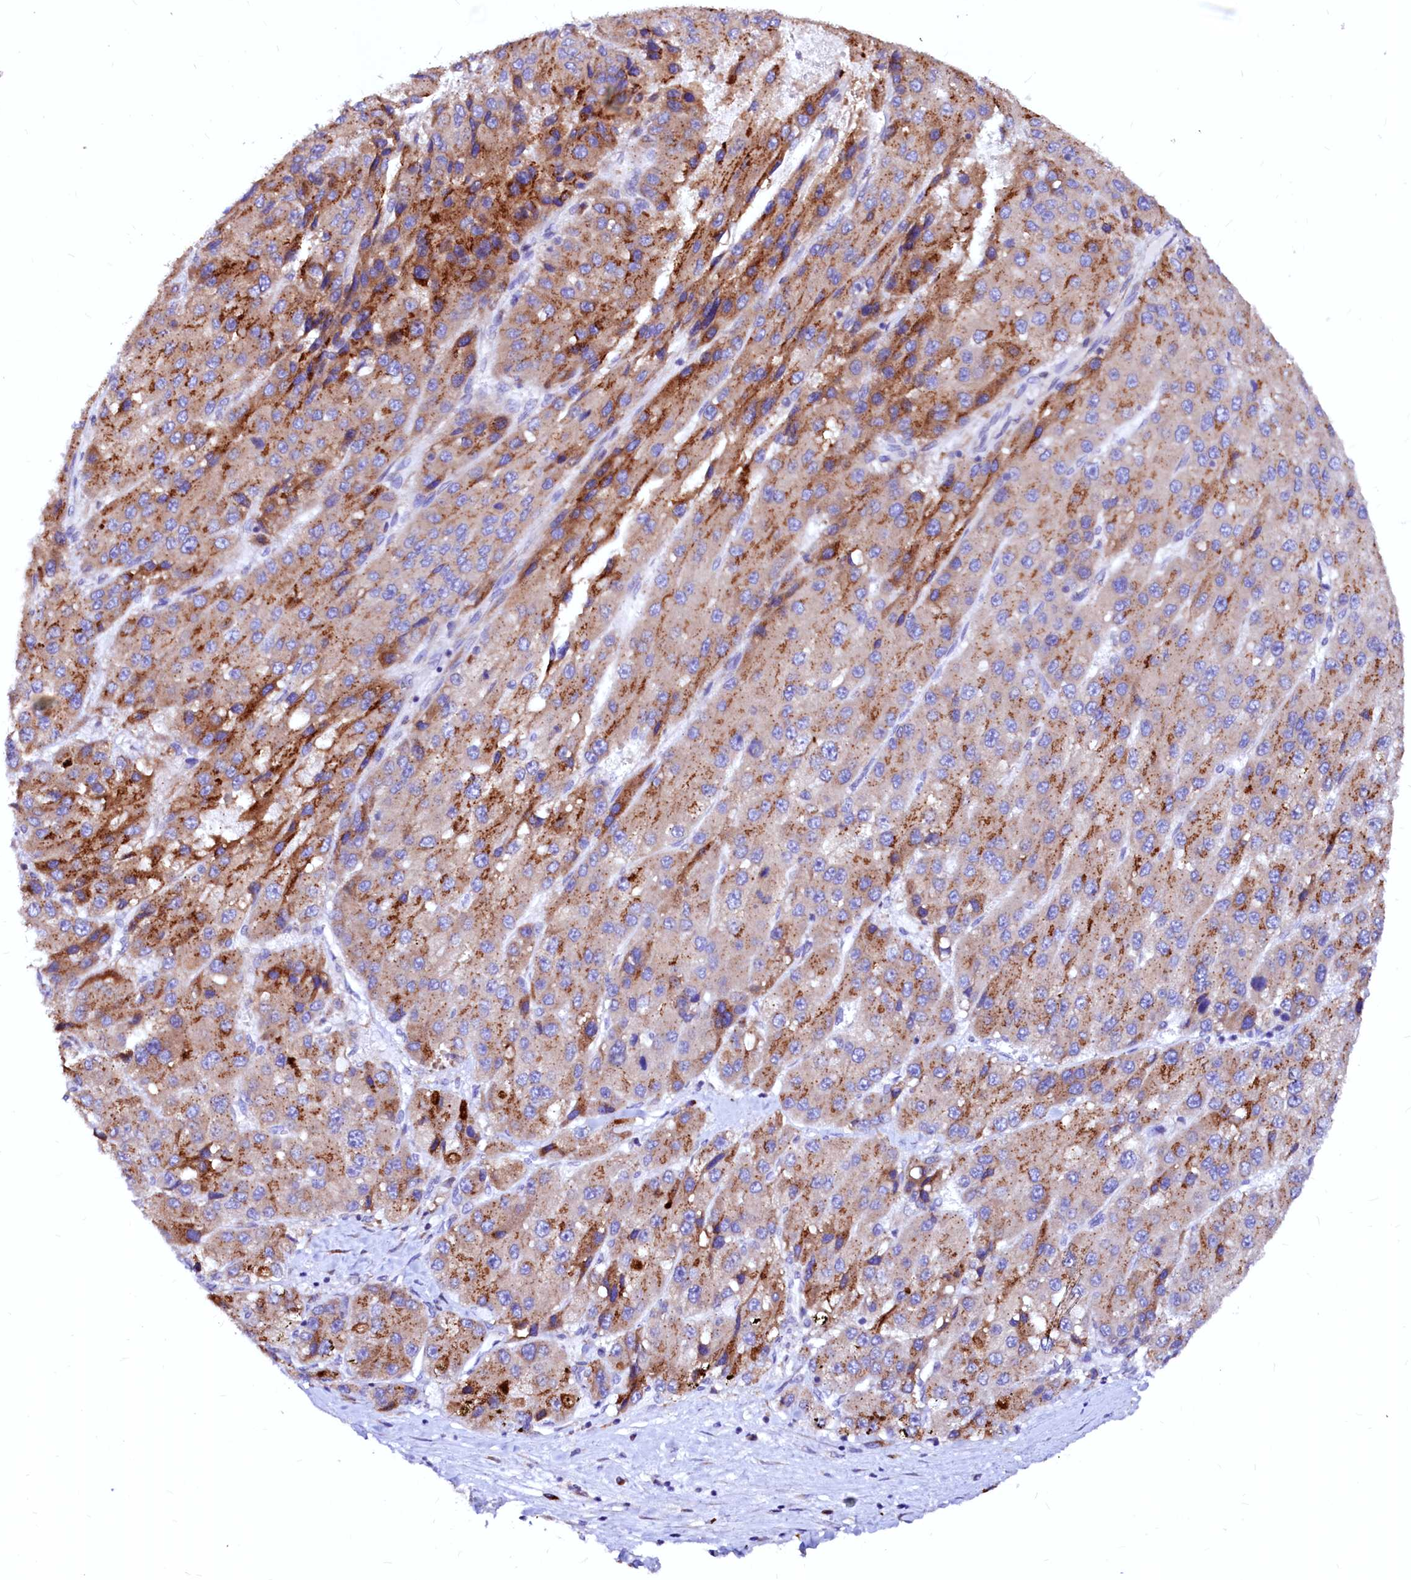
{"staining": {"intensity": "strong", "quantity": "25%-75%", "location": "cytoplasmic/membranous"}, "tissue": "liver cancer", "cell_type": "Tumor cells", "image_type": "cancer", "snomed": [{"axis": "morphology", "description": "Carcinoma, Hepatocellular, NOS"}, {"axis": "topography", "description": "Liver"}], "caption": "A histopathology image showing strong cytoplasmic/membranous expression in about 25%-75% of tumor cells in hepatocellular carcinoma (liver), as visualized by brown immunohistochemical staining.", "gene": "LMAN1", "patient": {"sex": "female", "age": 73}}